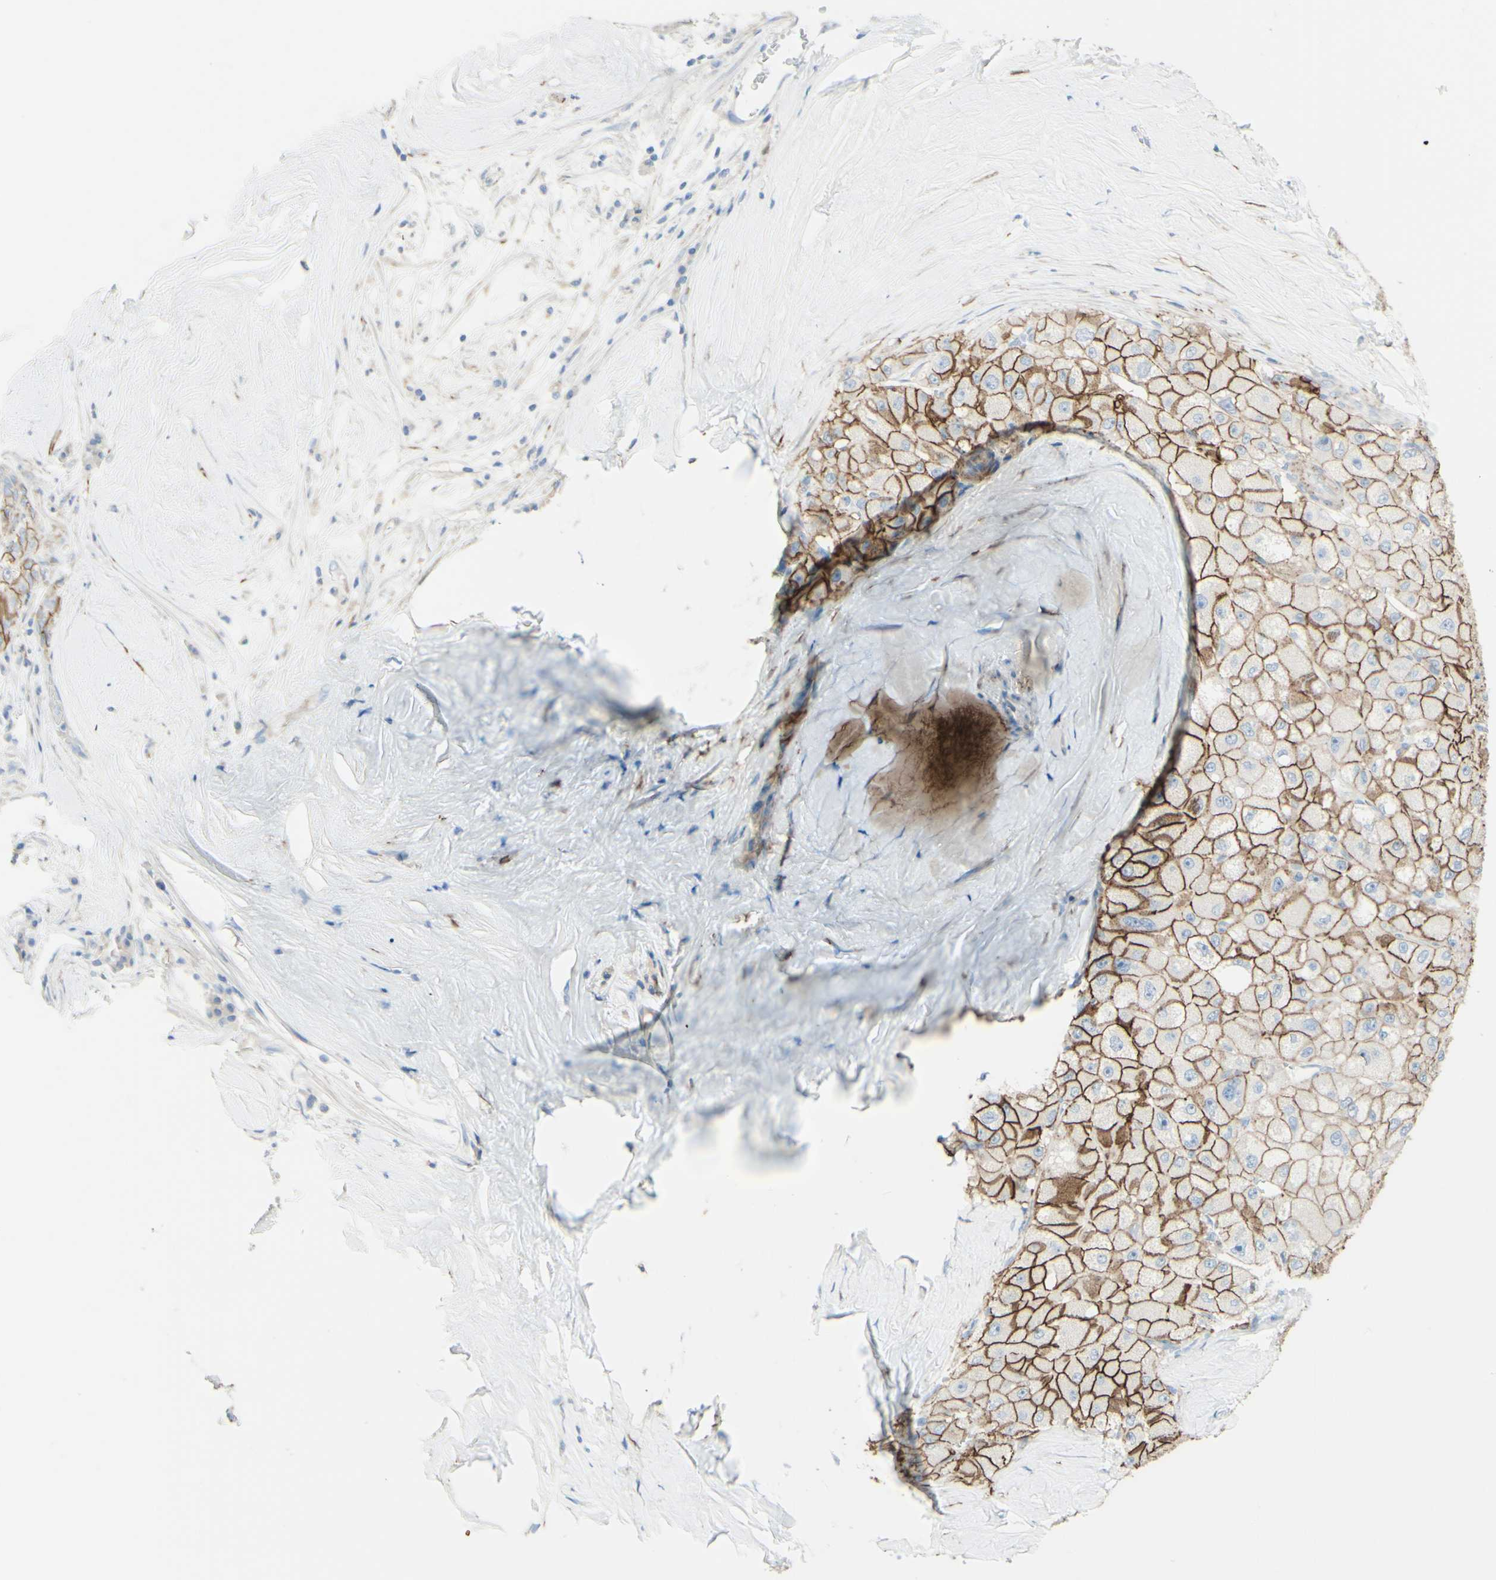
{"staining": {"intensity": "moderate", "quantity": ">75%", "location": "cytoplasmic/membranous"}, "tissue": "liver cancer", "cell_type": "Tumor cells", "image_type": "cancer", "snomed": [{"axis": "morphology", "description": "Carcinoma, Hepatocellular, NOS"}, {"axis": "topography", "description": "Liver"}], "caption": "Immunohistochemistry of liver cancer (hepatocellular carcinoma) exhibits medium levels of moderate cytoplasmic/membranous positivity in about >75% of tumor cells. (DAB IHC, brown staining for protein, blue staining for nuclei).", "gene": "ALCAM", "patient": {"sex": "male", "age": 80}}